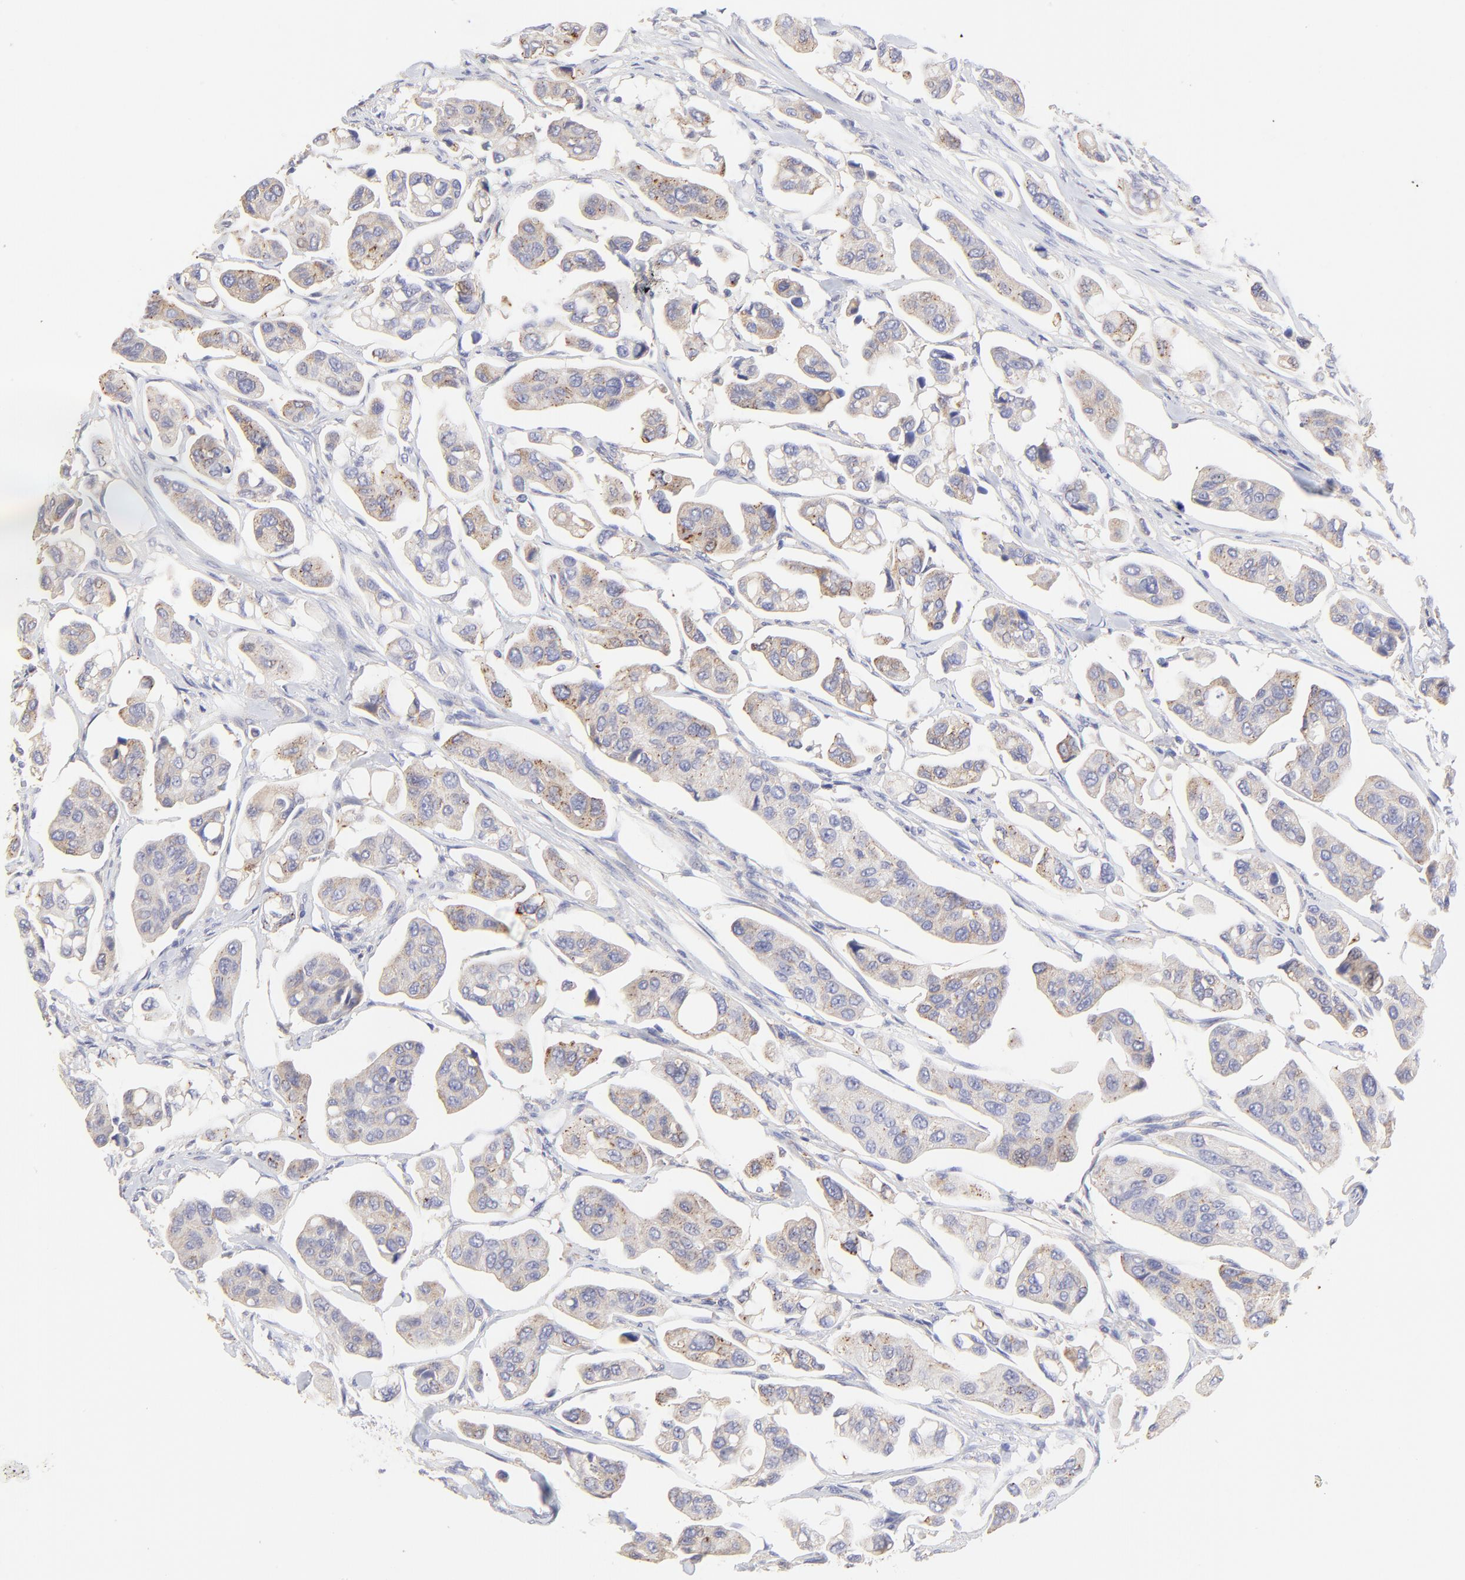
{"staining": {"intensity": "weak", "quantity": "<25%", "location": "cytoplasmic/membranous"}, "tissue": "urothelial cancer", "cell_type": "Tumor cells", "image_type": "cancer", "snomed": [{"axis": "morphology", "description": "Adenocarcinoma, NOS"}, {"axis": "topography", "description": "Urinary bladder"}], "caption": "A micrograph of human adenocarcinoma is negative for staining in tumor cells.", "gene": "LHFPL1", "patient": {"sex": "male", "age": 61}}